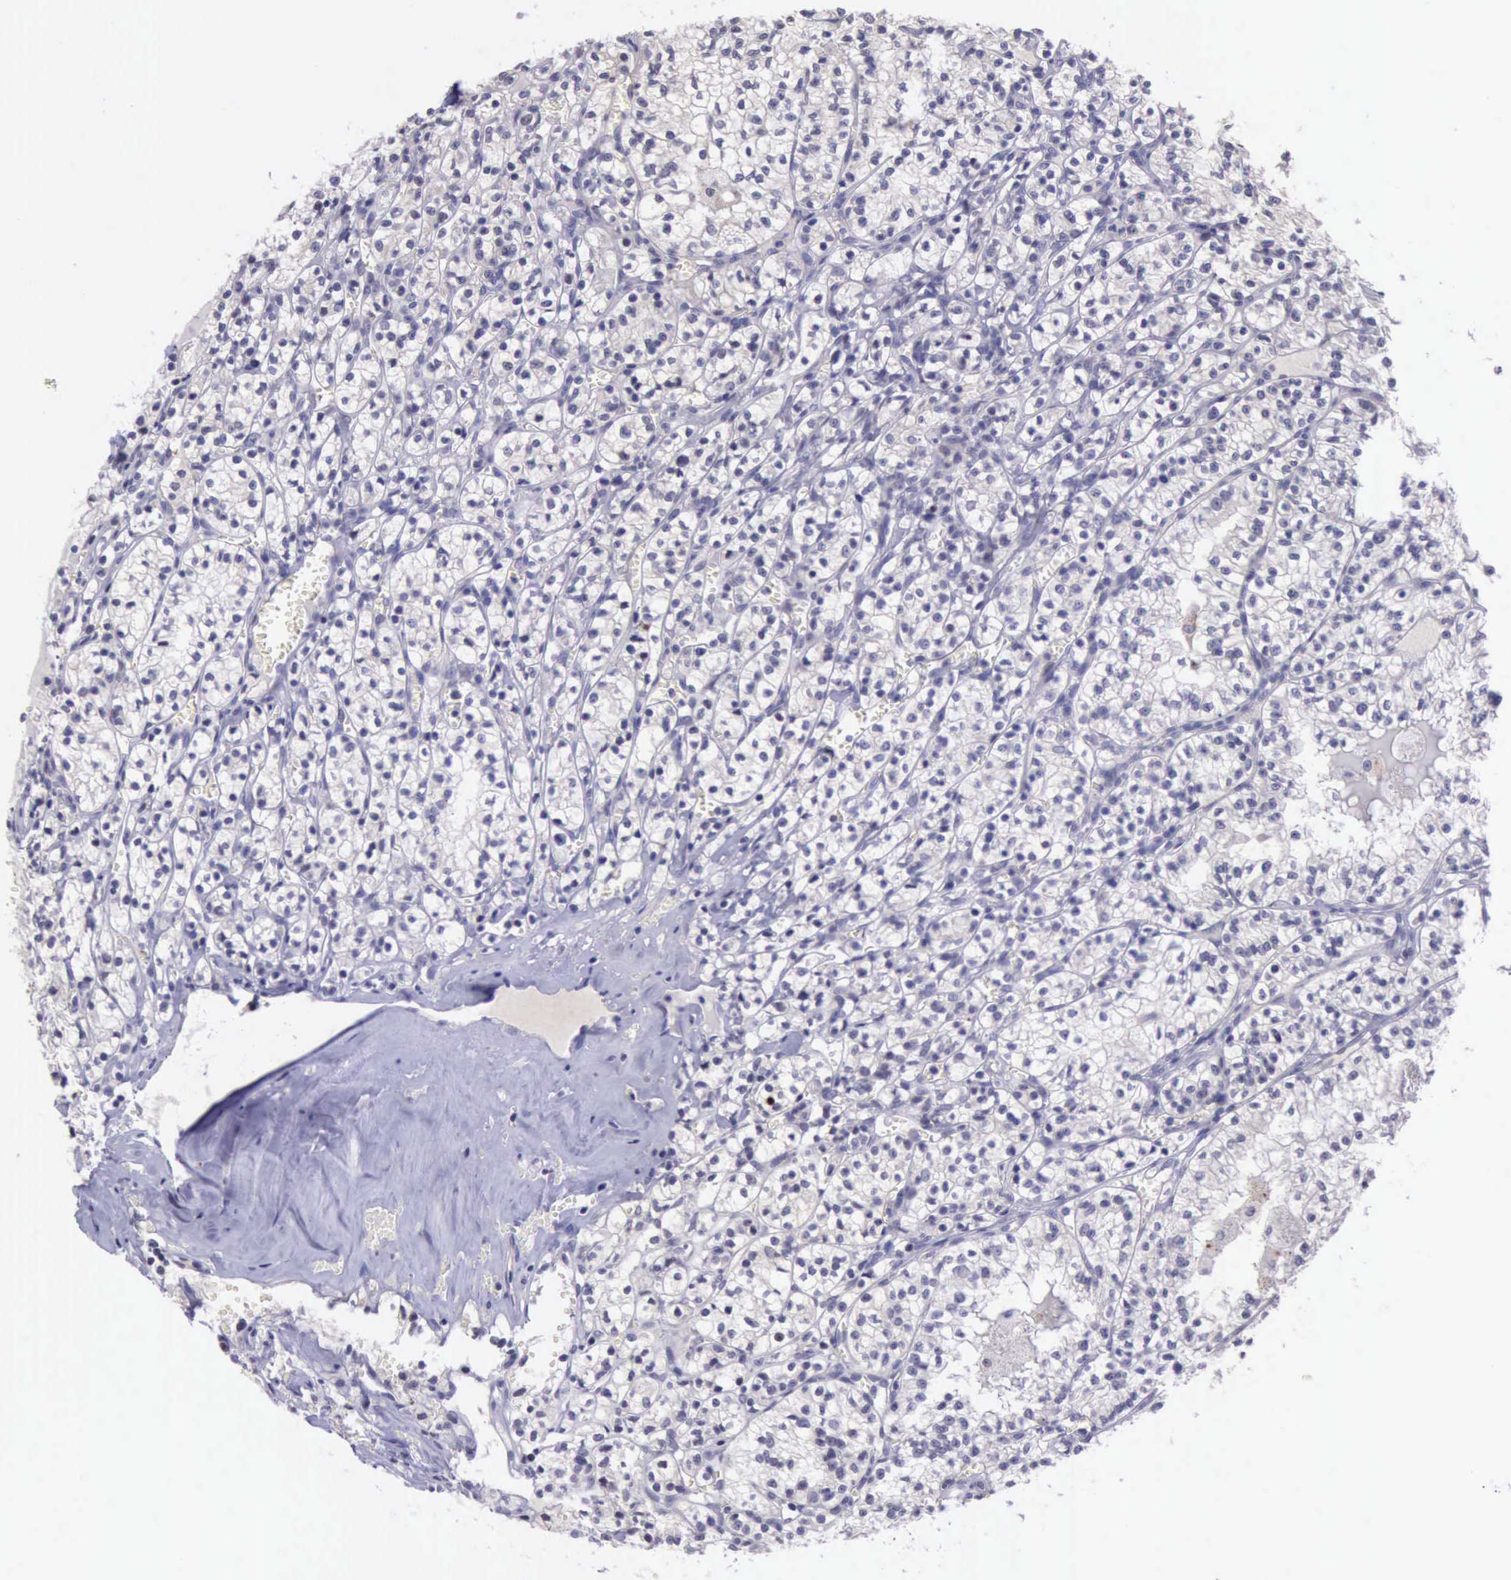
{"staining": {"intensity": "strong", "quantity": "<25%", "location": "nuclear"}, "tissue": "renal cancer", "cell_type": "Tumor cells", "image_type": "cancer", "snomed": [{"axis": "morphology", "description": "Adenocarcinoma, NOS"}, {"axis": "topography", "description": "Kidney"}], "caption": "DAB immunohistochemical staining of human renal cancer (adenocarcinoma) demonstrates strong nuclear protein staining in approximately <25% of tumor cells.", "gene": "PARP1", "patient": {"sex": "male", "age": 61}}